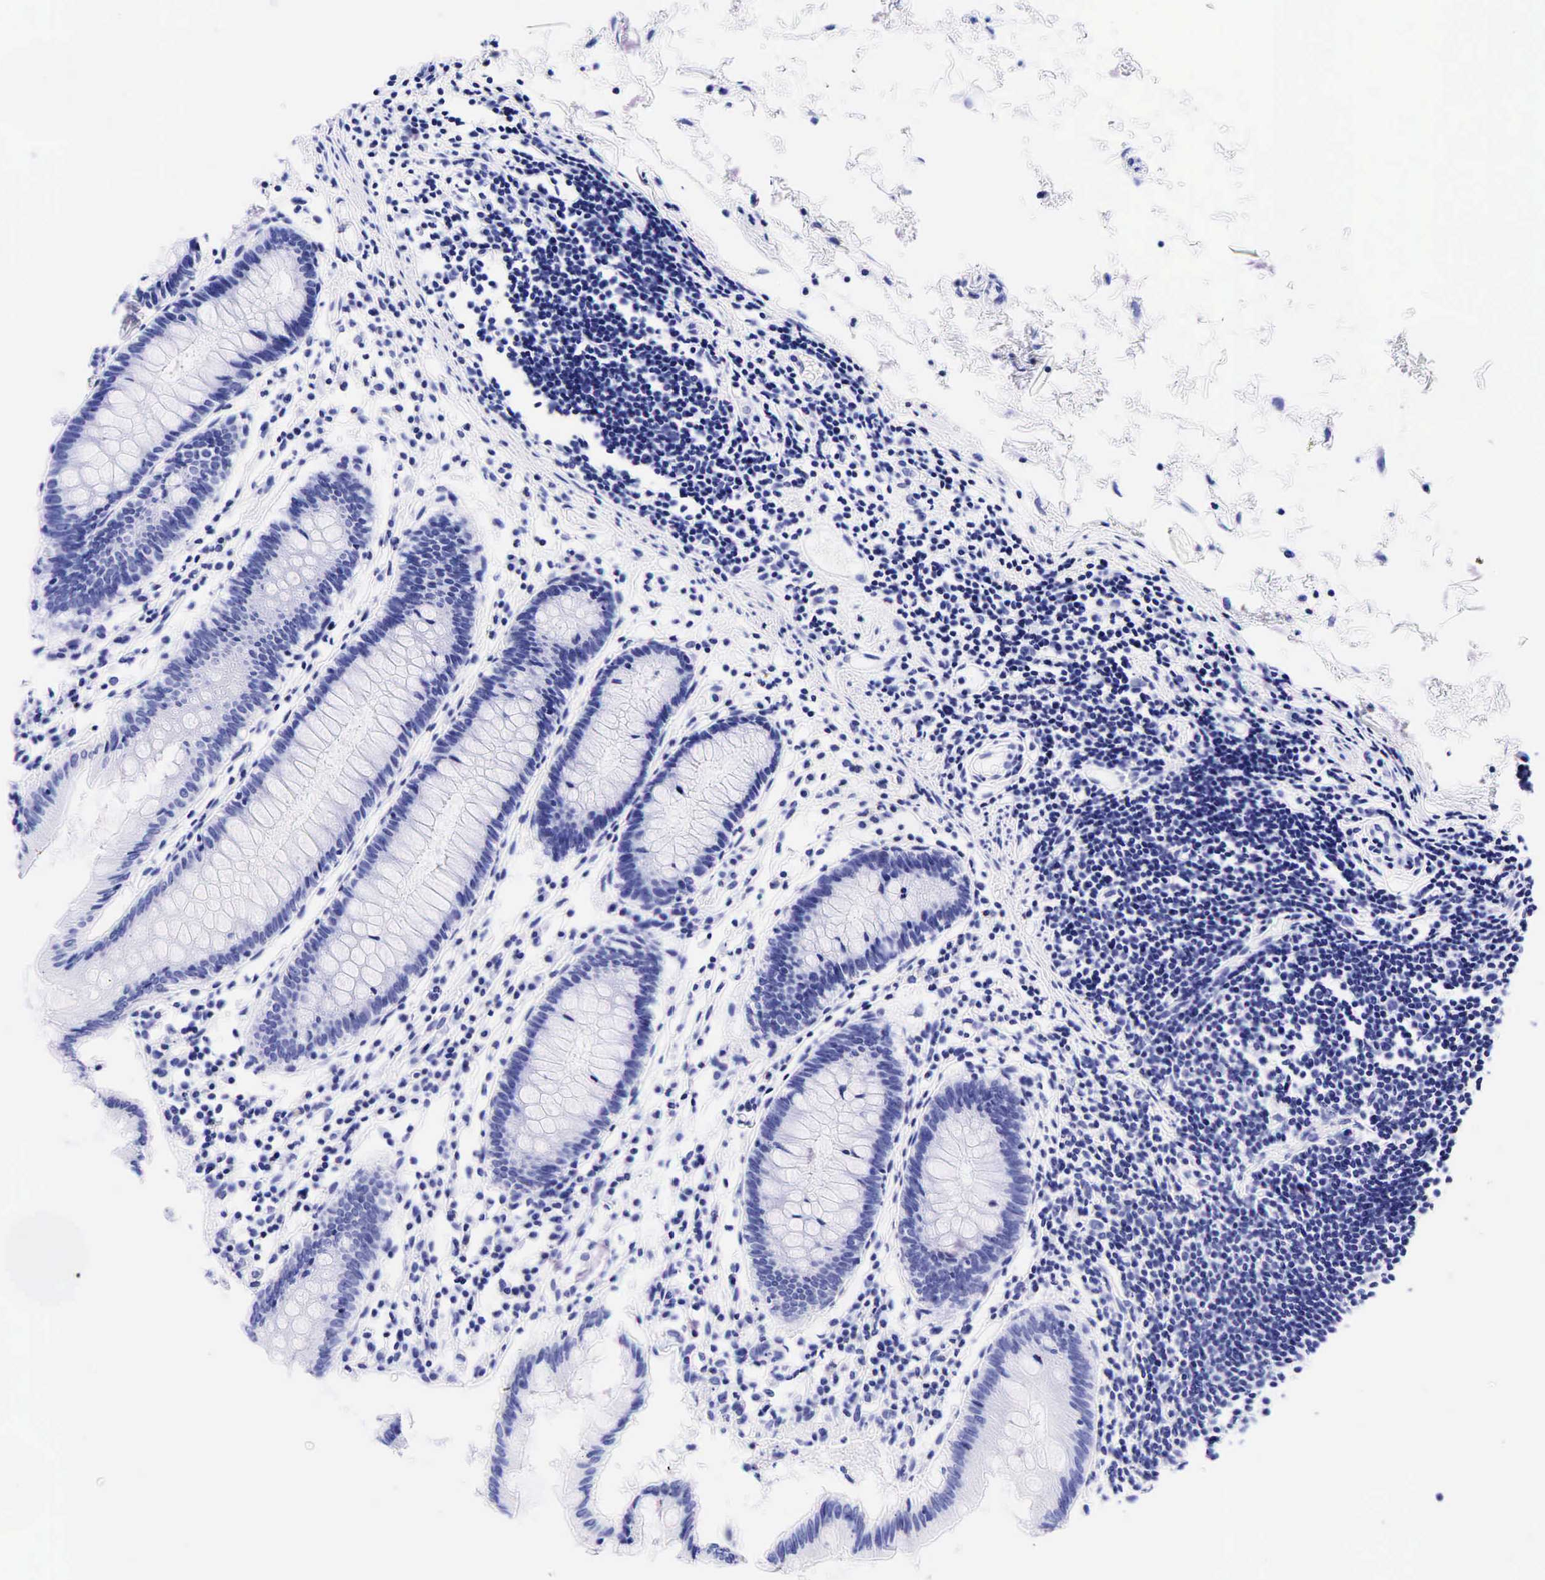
{"staining": {"intensity": "negative", "quantity": "none", "location": "none"}, "tissue": "colon", "cell_type": "Endothelial cells", "image_type": "normal", "snomed": [{"axis": "morphology", "description": "Normal tissue, NOS"}, {"axis": "topography", "description": "Colon"}], "caption": "Immunohistochemistry of benign colon shows no staining in endothelial cells. The staining is performed using DAB (3,3'-diaminobenzidine) brown chromogen with nuclei counter-stained in using hematoxylin.", "gene": "ESR1", "patient": {"sex": "female", "age": 55}}